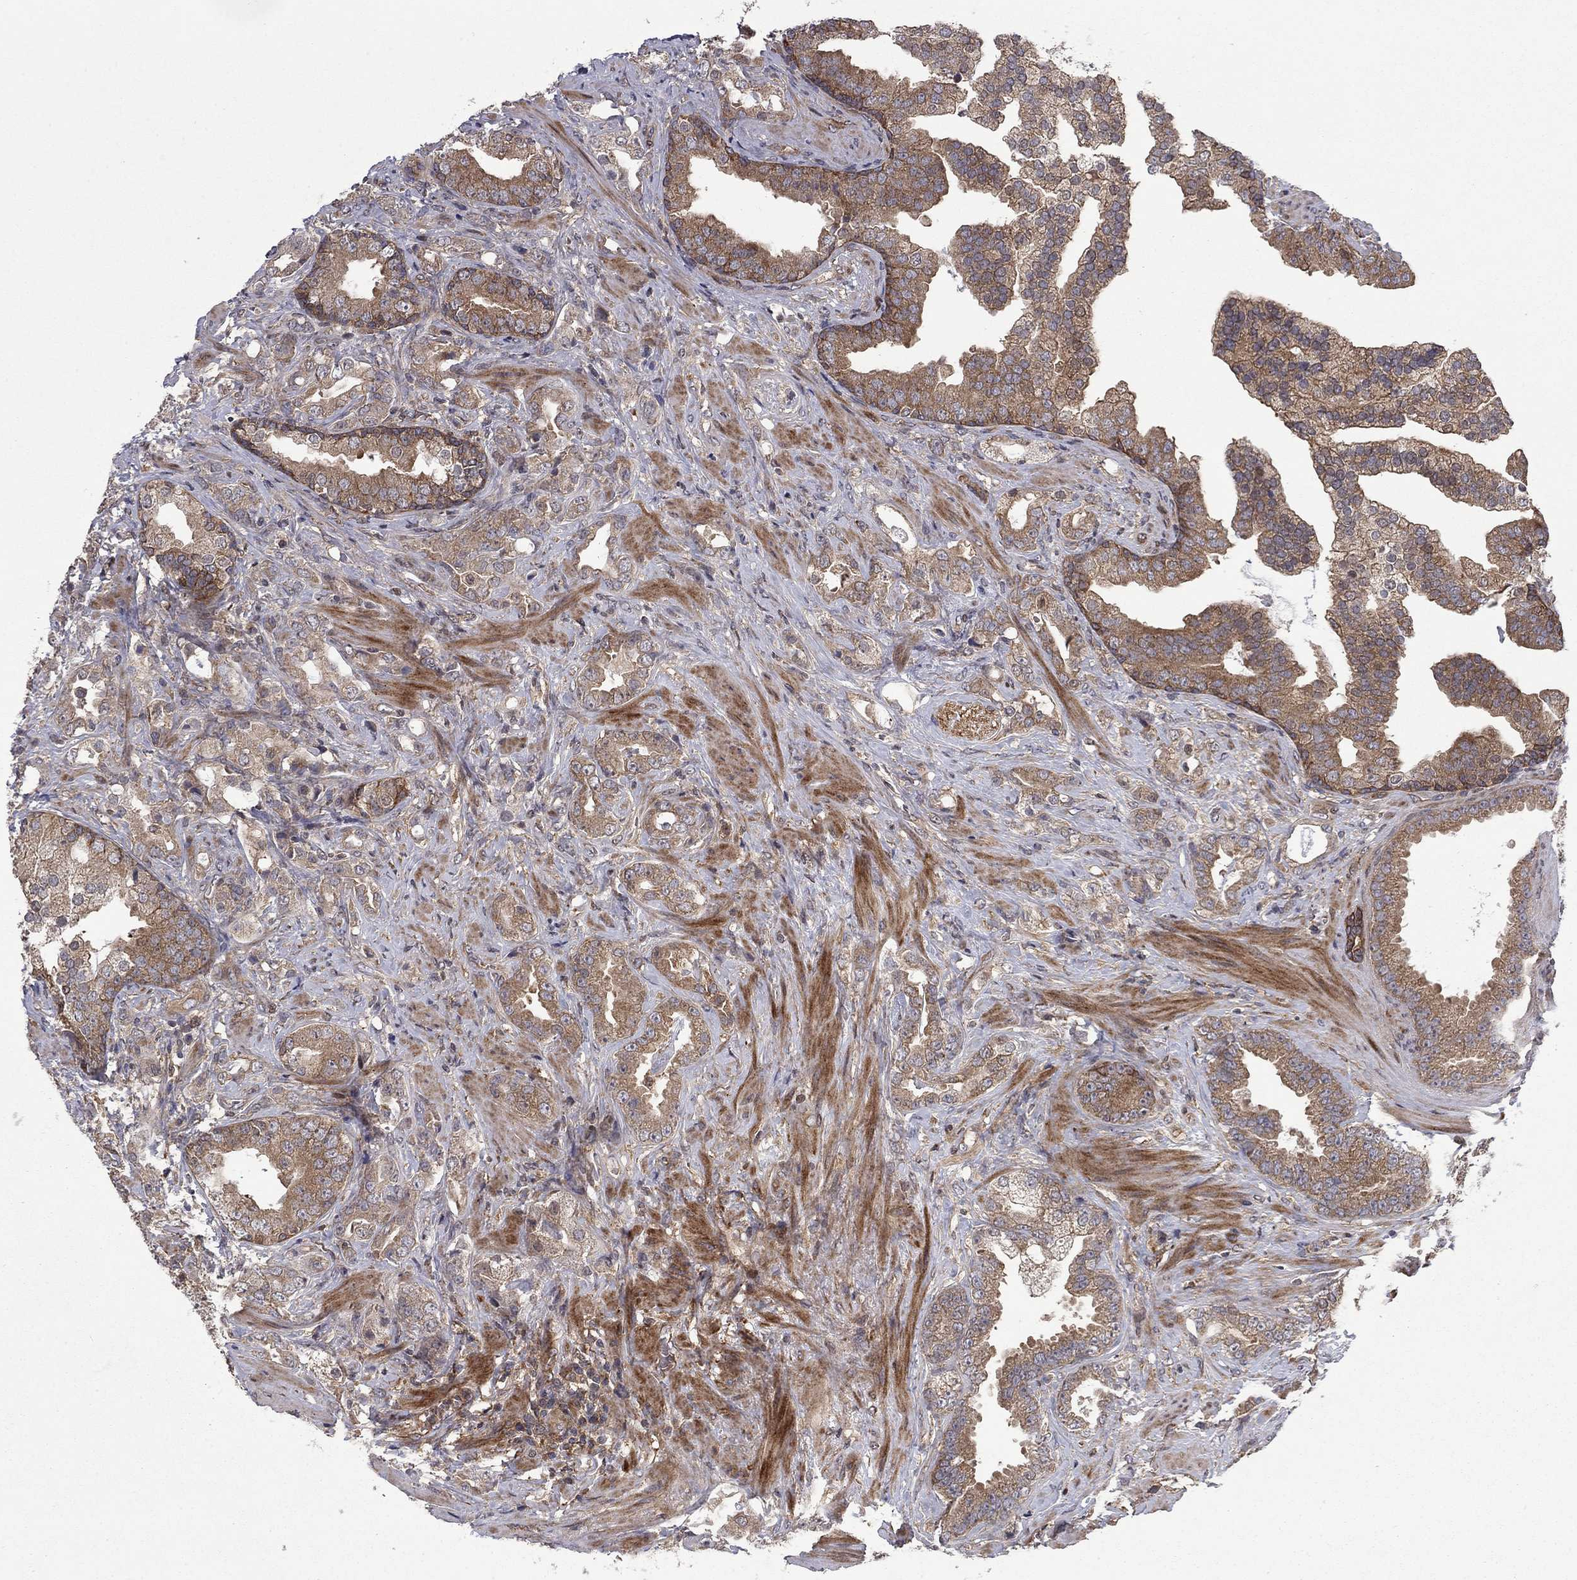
{"staining": {"intensity": "moderate", "quantity": "25%-75%", "location": "cytoplasmic/membranous"}, "tissue": "prostate cancer", "cell_type": "Tumor cells", "image_type": "cancer", "snomed": [{"axis": "morphology", "description": "Adenocarcinoma, NOS"}, {"axis": "topography", "description": "Prostate"}], "caption": "Human prostate cancer (adenocarcinoma) stained for a protein (brown) exhibits moderate cytoplasmic/membranous positive staining in about 25%-75% of tumor cells.", "gene": "HDAC4", "patient": {"sex": "male", "age": 57}}